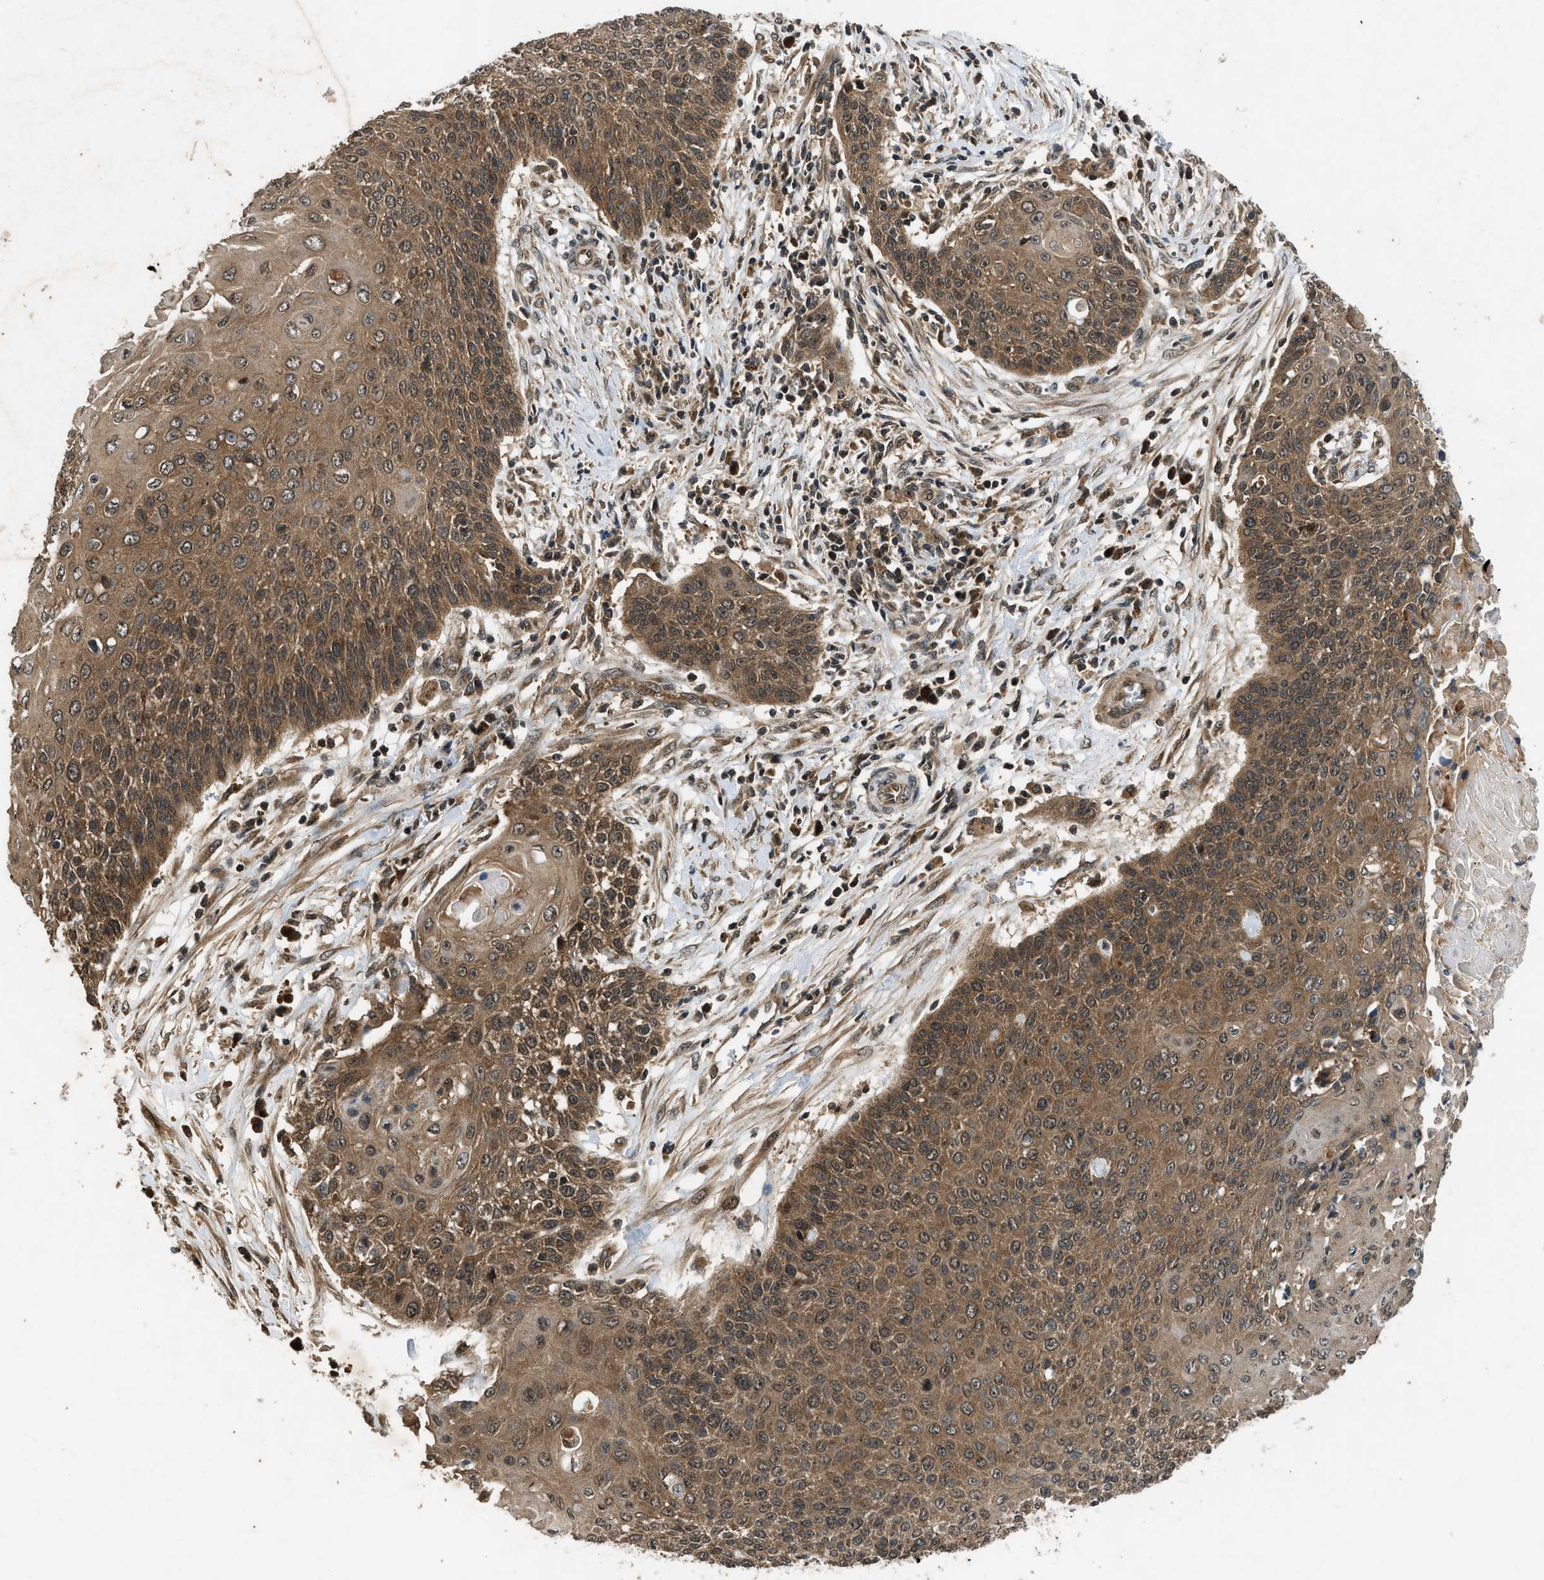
{"staining": {"intensity": "moderate", "quantity": ">75%", "location": "cytoplasmic/membranous"}, "tissue": "cervical cancer", "cell_type": "Tumor cells", "image_type": "cancer", "snomed": [{"axis": "morphology", "description": "Squamous cell carcinoma, NOS"}, {"axis": "topography", "description": "Cervix"}], "caption": "Cervical cancer (squamous cell carcinoma) tissue displays moderate cytoplasmic/membranous staining in about >75% of tumor cells, visualized by immunohistochemistry.", "gene": "RPS6KB1", "patient": {"sex": "female", "age": 39}}